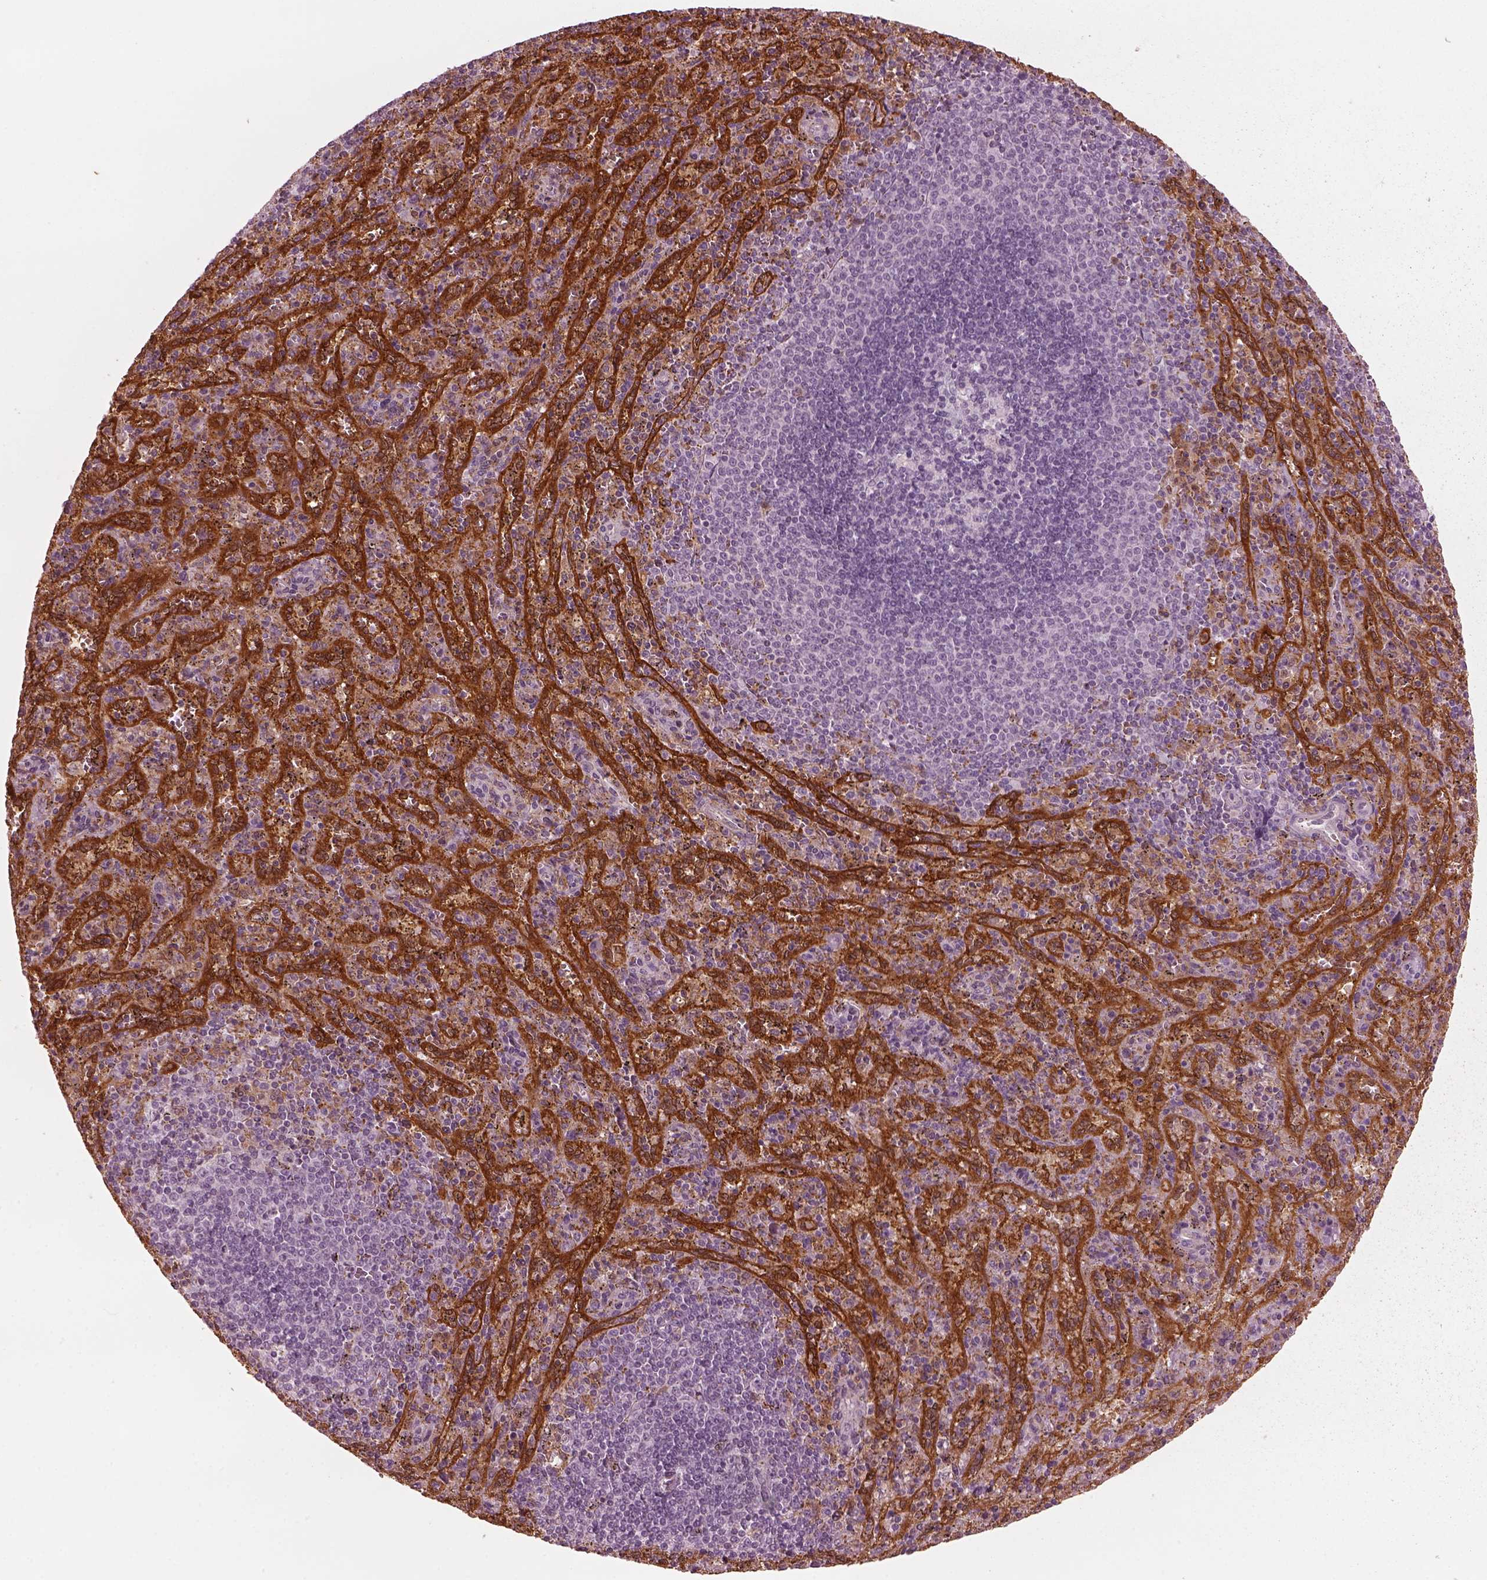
{"staining": {"intensity": "moderate", "quantity": "<25%", "location": "cytoplasmic/membranous"}, "tissue": "spleen", "cell_type": "Cells in red pulp", "image_type": "normal", "snomed": [{"axis": "morphology", "description": "Normal tissue, NOS"}, {"axis": "topography", "description": "Spleen"}], "caption": "A brown stain labels moderate cytoplasmic/membranous staining of a protein in cells in red pulp of normal human spleen. The protein is shown in brown color, while the nuclei are stained blue.", "gene": "PSTPIP2", "patient": {"sex": "male", "age": 57}}